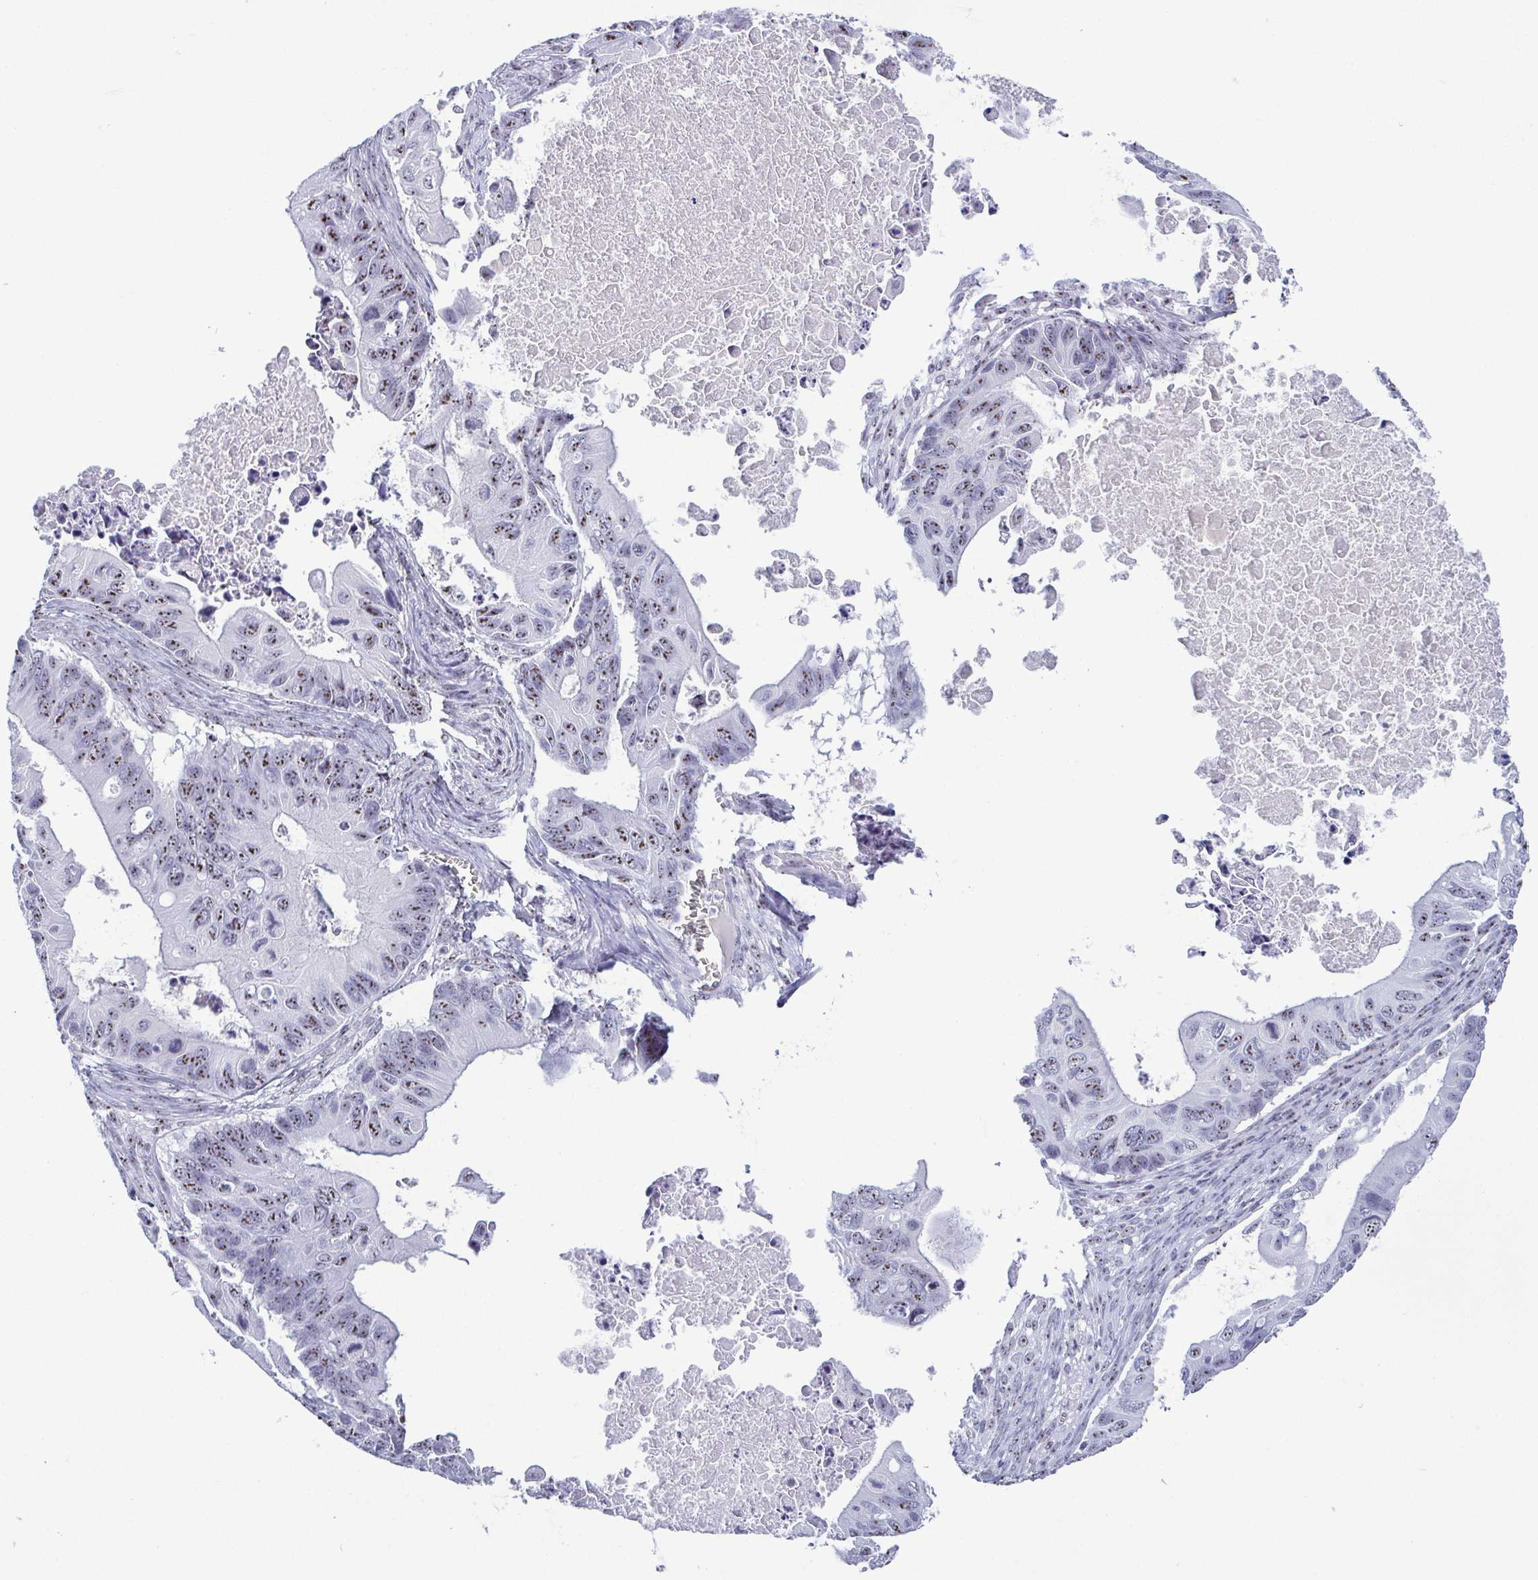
{"staining": {"intensity": "moderate", "quantity": ">75%", "location": "nuclear"}, "tissue": "ovarian cancer", "cell_type": "Tumor cells", "image_type": "cancer", "snomed": [{"axis": "morphology", "description": "Cystadenocarcinoma, mucinous, NOS"}, {"axis": "topography", "description": "Ovary"}], "caption": "Tumor cells display medium levels of moderate nuclear positivity in about >75% of cells in human ovarian mucinous cystadenocarcinoma.", "gene": "BZW1", "patient": {"sex": "female", "age": 64}}